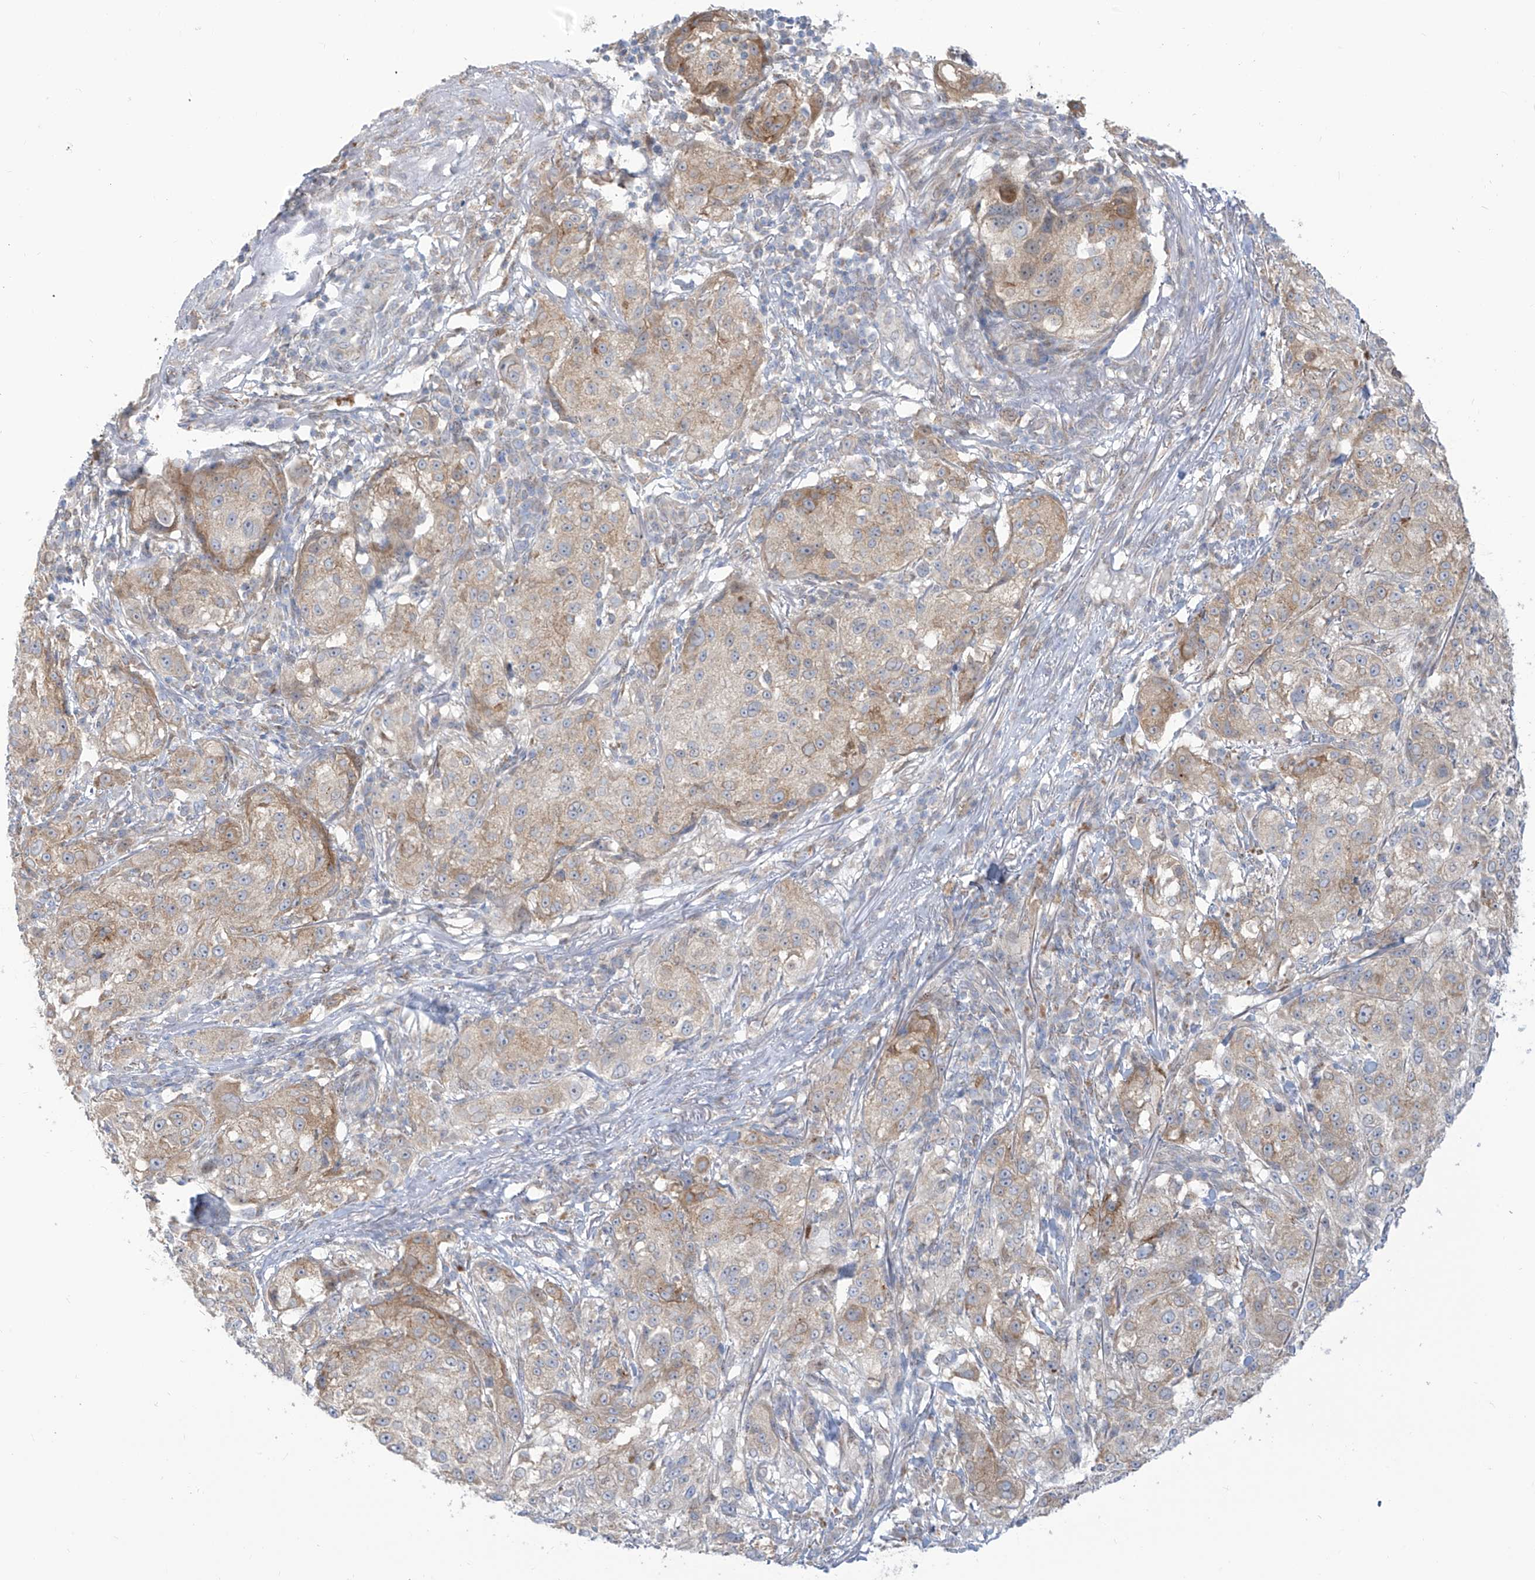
{"staining": {"intensity": "weak", "quantity": "25%-75%", "location": "cytoplasmic/membranous"}, "tissue": "melanoma", "cell_type": "Tumor cells", "image_type": "cancer", "snomed": [{"axis": "morphology", "description": "Necrosis, NOS"}, {"axis": "morphology", "description": "Malignant melanoma, NOS"}, {"axis": "topography", "description": "Skin"}], "caption": "An image of human malignant melanoma stained for a protein demonstrates weak cytoplasmic/membranous brown staining in tumor cells.", "gene": "ARHGEF40", "patient": {"sex": "female", "age": 87}}